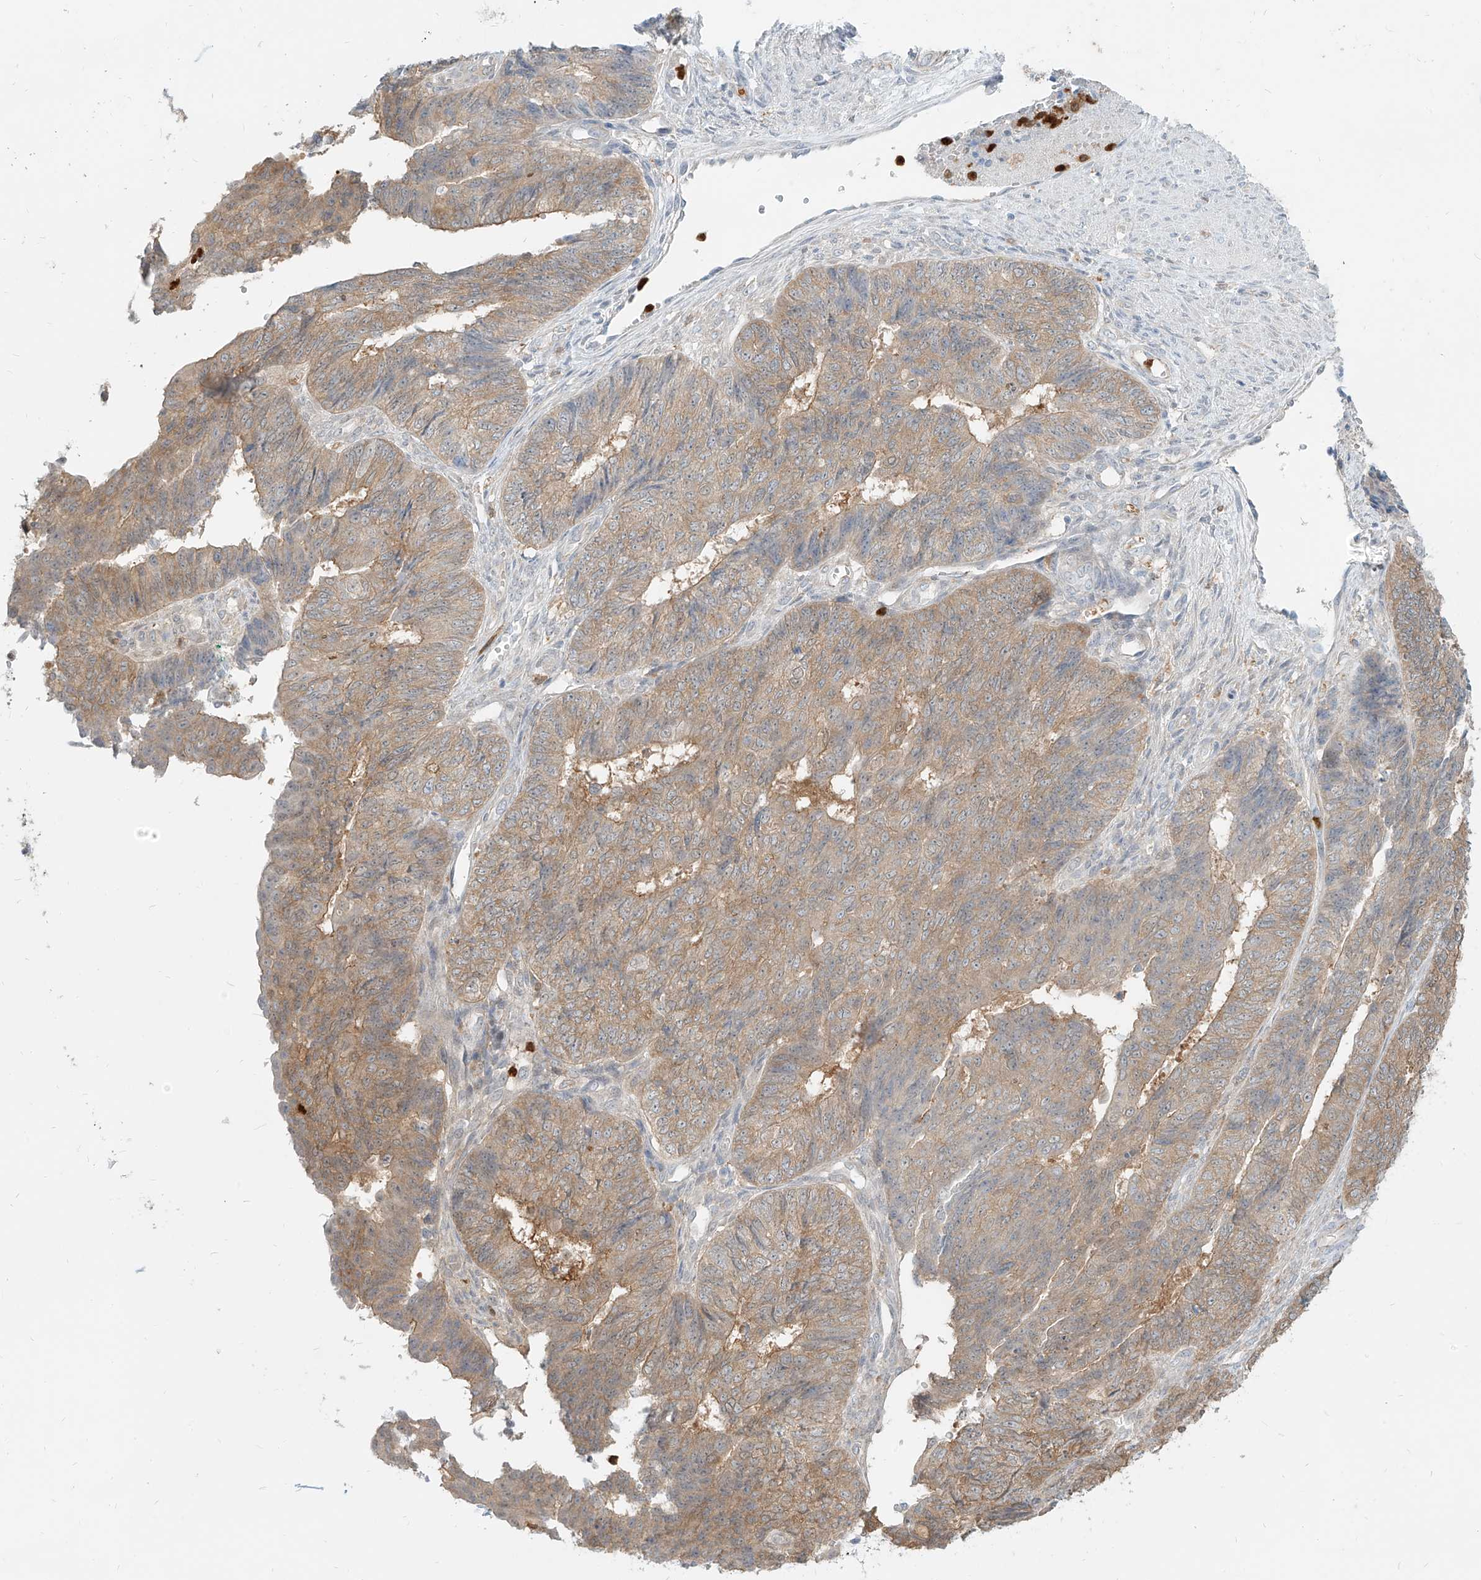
{"staining": {"intensity": "weak", "quantity": ">75%", "location": "cytoplasmic/membranous"}, "tissue": "endometrial cancer", "cell_type": "Tumor cells", "image_type": "cancer", "snomed": [{"axis": "morphology", "description": "Adenocarcinoma, NOS"}, {"axis": "topography", "description": "Endometrium"}], "caption": "This histopathology image reveals endometrial adenocarcinoma stained with IHC to label a protein in brown. The cytoplasmic/membranous of tumor cells show weak positivity for the protein. Nuclei are counter-stained blue.", "gene": "PGD", "patient": {"sex": "female", "age": 32}}